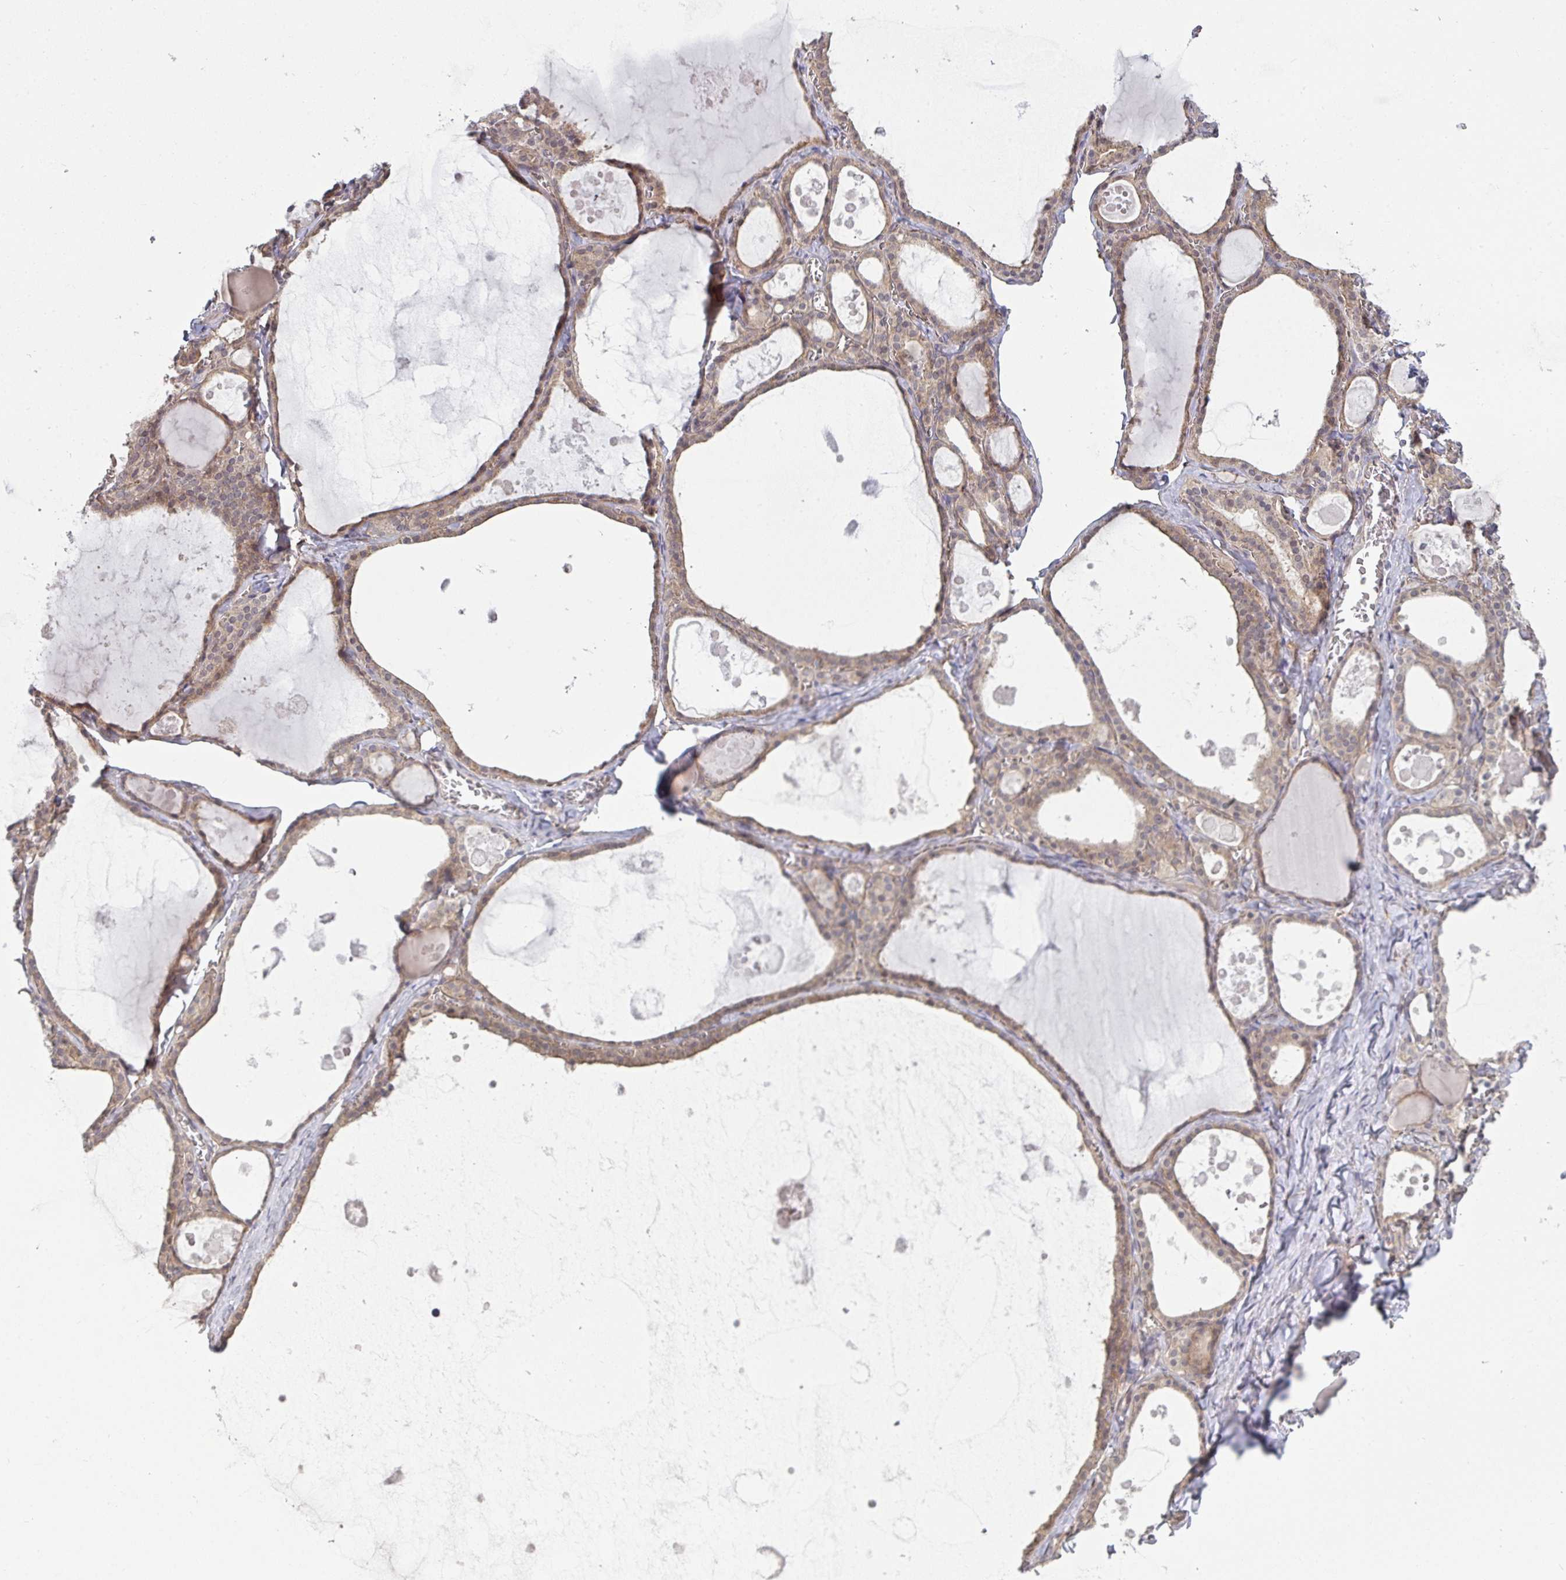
{"staining": {"intensity": "moderate", "quantity": ">75%", "location": "cytoplasmic/membranous"}, "tissue": "thyroid gland", "cell_type": "Glandular cells", "image_type": "normal", "snomed": [{"axis": "morphology", "description": "Normal tissue, NOS"}, {"axis": "topography", "description": "Thyroid gland"}], "caption": "Protein staining shows moderate cytoplasmic/membranous expression in approximately >75% of glandular cells in normal thyroid gland.", "gene": "CASP9", "patient": {"sex": "male", "age": 56}}